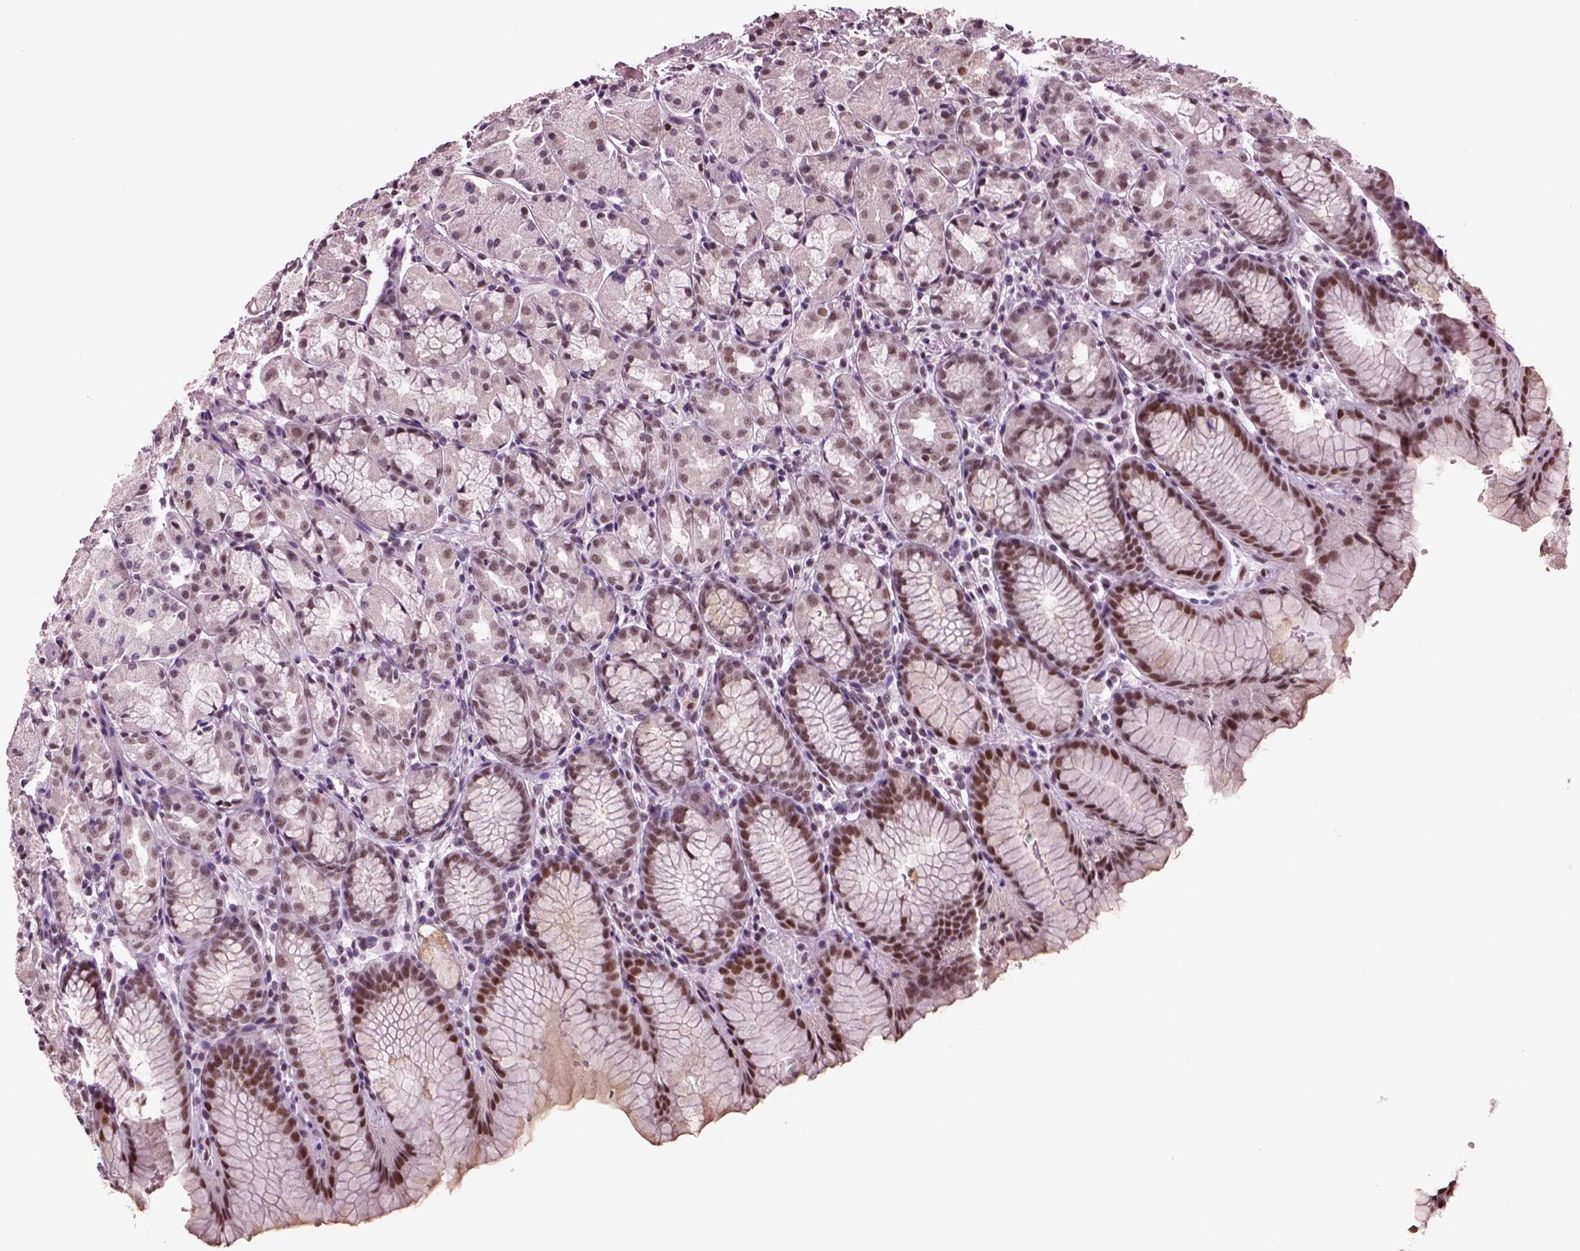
{"staining": {"intensity": "moderate", "quantity": "25%-75%", "location": "nuclear"}, "tissue": "stomach", "cell_type": "Glandular cells", "image_type": "normal", "snomed": [{"axis": "morphology", "description": "Normal tissue, NOS"}, {"axis": "topography", "description": "Stomach, upper"}], "caption": "High-magnification brightfield microscopy of unremarkable stomach stained with DAB (brown) and counterstained with hematoxylin (blue). glandular cells exhibit moderate nuclear staining is appreciated in approximately25%-75% of cells. (IHC, brightfield microscopy, high magnification).", "gene": "SEPHS1", "patient": {"sex": "male", "age": 47}}